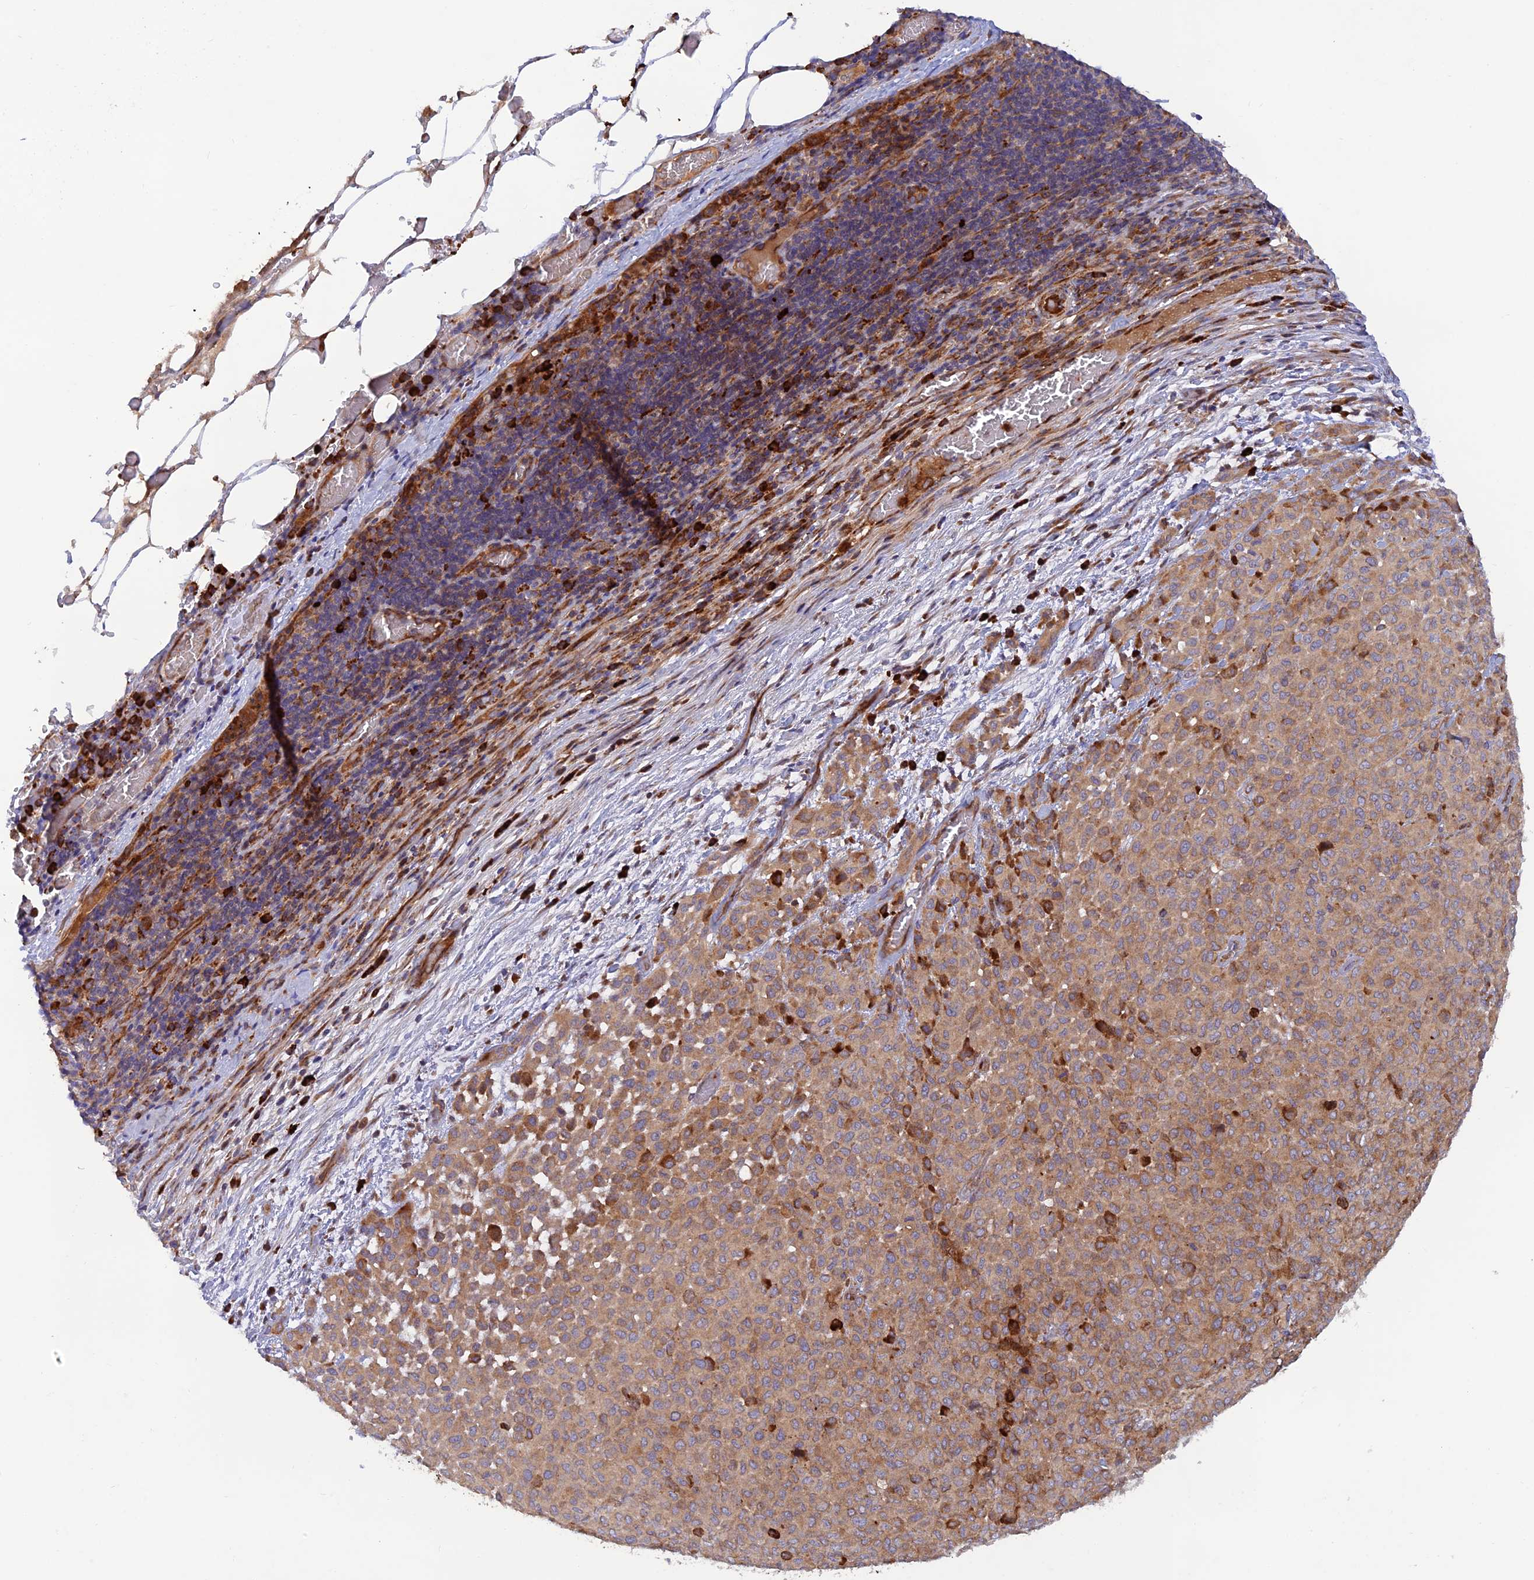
{"staining": {"intensity": "moderate", "quantity": ">75%", "location": "cytoplasmic/membranous"}, "tissue": "melanoma", "cell_type": "Tumor cells", "image_type": "cancer", "snomed": [{"axis": "morphology", "description": "Malignant melanoma, Metastatic site"}, {"axis": "topography", "description": "Skin"}], "caption": "Melanoma stained for a protein reveals moderate cytoplasmic/membranous positivity in tumor cells. The staining was performed using DAB to visualize the protein expression in brown, while the nuclei were stained in blue with hematoxylin (Magnification: 20x).", "gene": "GMCL1", "patient": {"sex": "female", "age": 81}}